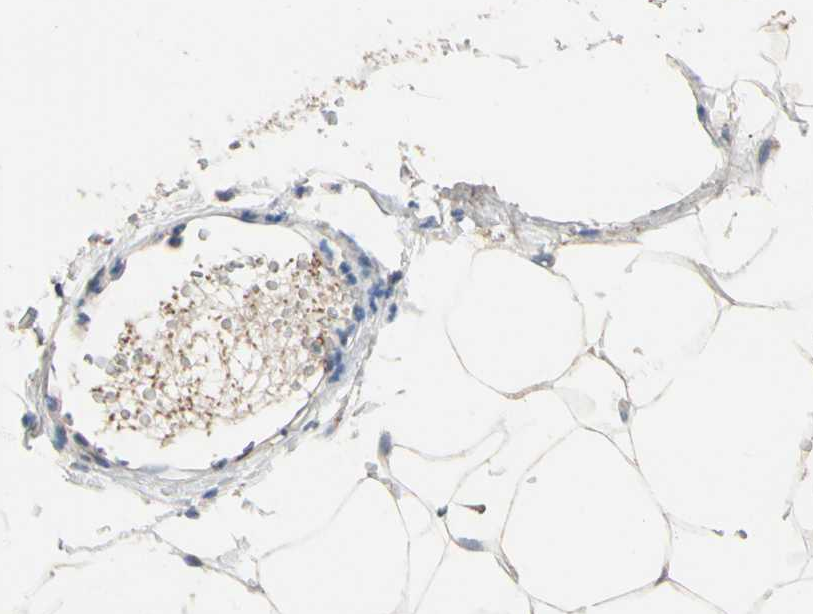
{"staining": {"intensity": "weak", "quantity": ">75%", "location": "cytoplasmic/membranous"}, "tissue": "adipose tissue", "cell_type": "Adipocytes", "image_type": "normal", "snomed": [{"axis": "morphology", "description": "Normal tissue, NOS"}, {"axis": "topography", "description": "Breast"}, {"axis": "topography", "description": "Adipose tissue"}], "caption": "DAB (3,3'-diaminobenzidine) immunohistochemical staining of benign adipose tissue exhibits weak cytoplasmic/membranous protein staining in about >75% of adipocytes. The staining is performed using DAB (3,3'-diaminobenzidine) brown chromogen to label protein expression. The nuclei are counter-stained blue using hematoxylin.", "gene": "TASOR", "patient": {"sex": "female", "age": 25}}